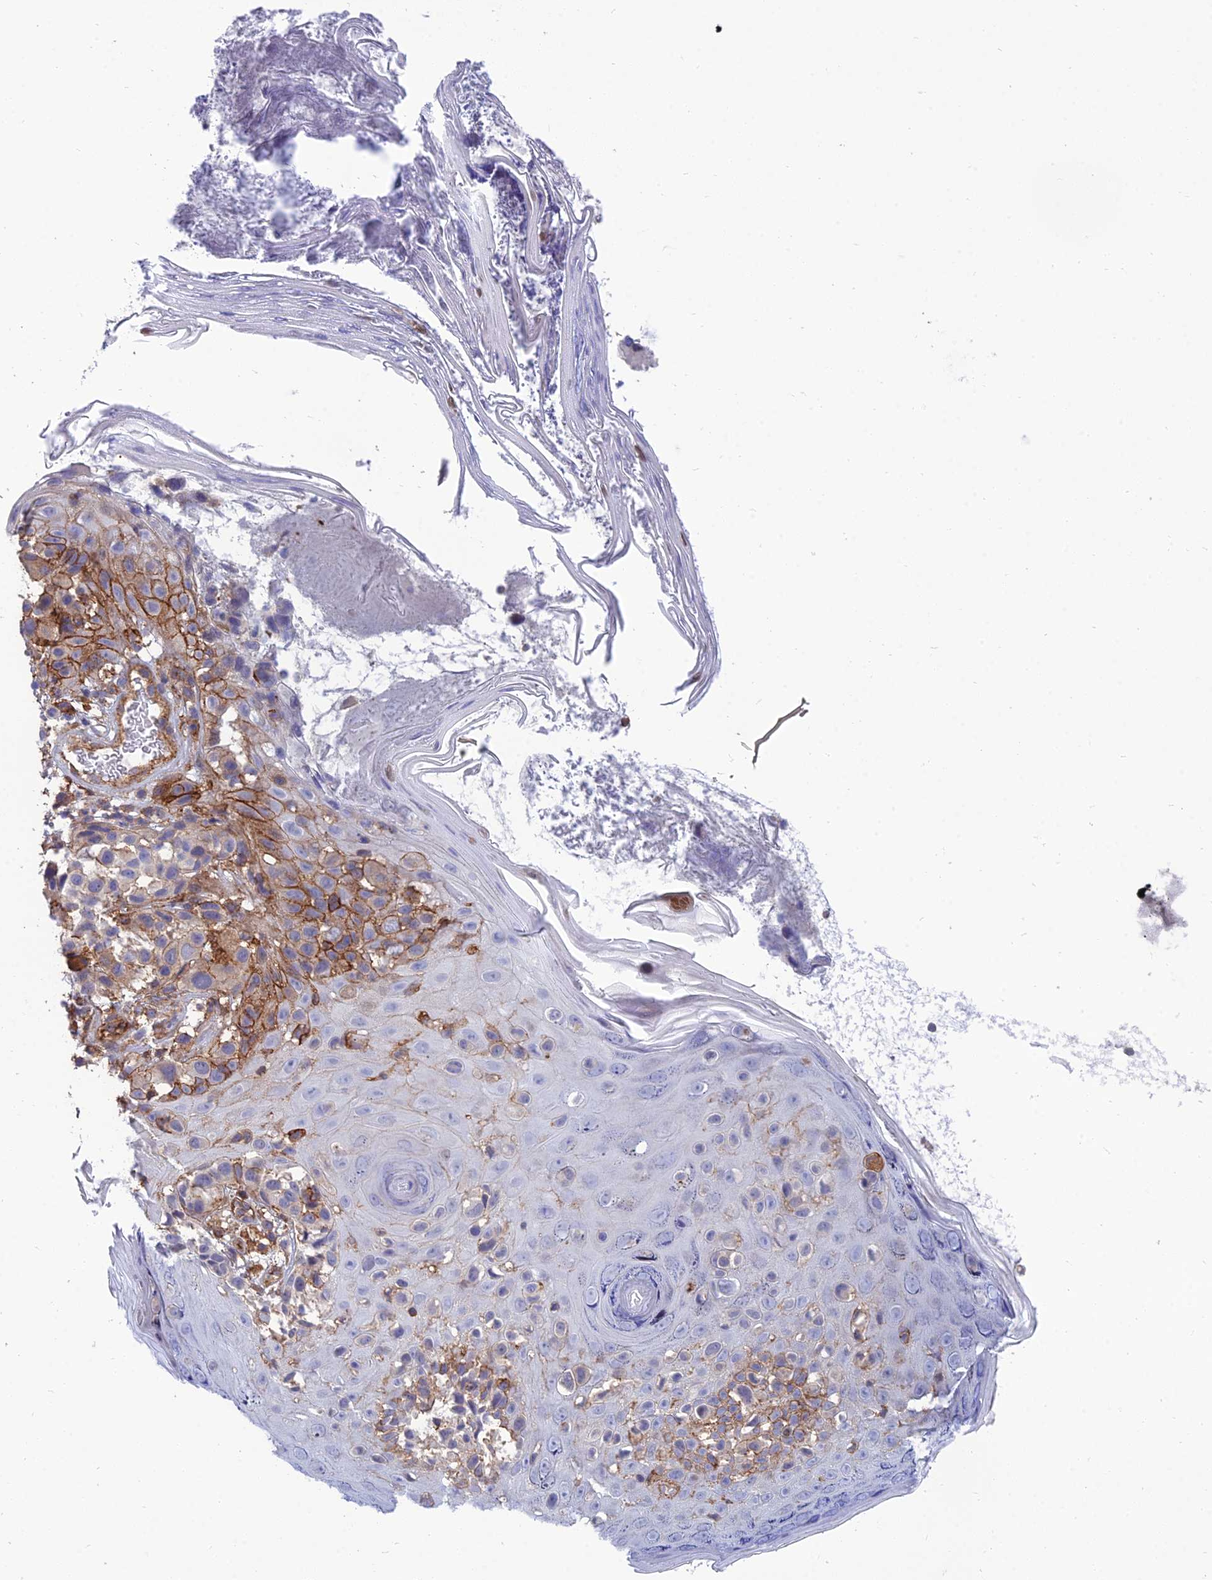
{"staining": {"intensity": "moderate", "quantity": "25%-75%", "location": "cytoplasmic/membranous"}, "tissue": "melanoma", "cell_type": "Tumor cells", "image_type": "cancer", "snomed": [{"axis": "morphology", "description": "Malignant melanoma, NOS"}, {"axis": "topography", "description": "Skin"}], "caption": "Protein expression analysis of melanoma exhibits moderate cytoplasmic/membranous staining in approximately 25%-75% of tumor cells.", "gene": "PPP1R18", "patient": {"sex": "male", "age": 38}}